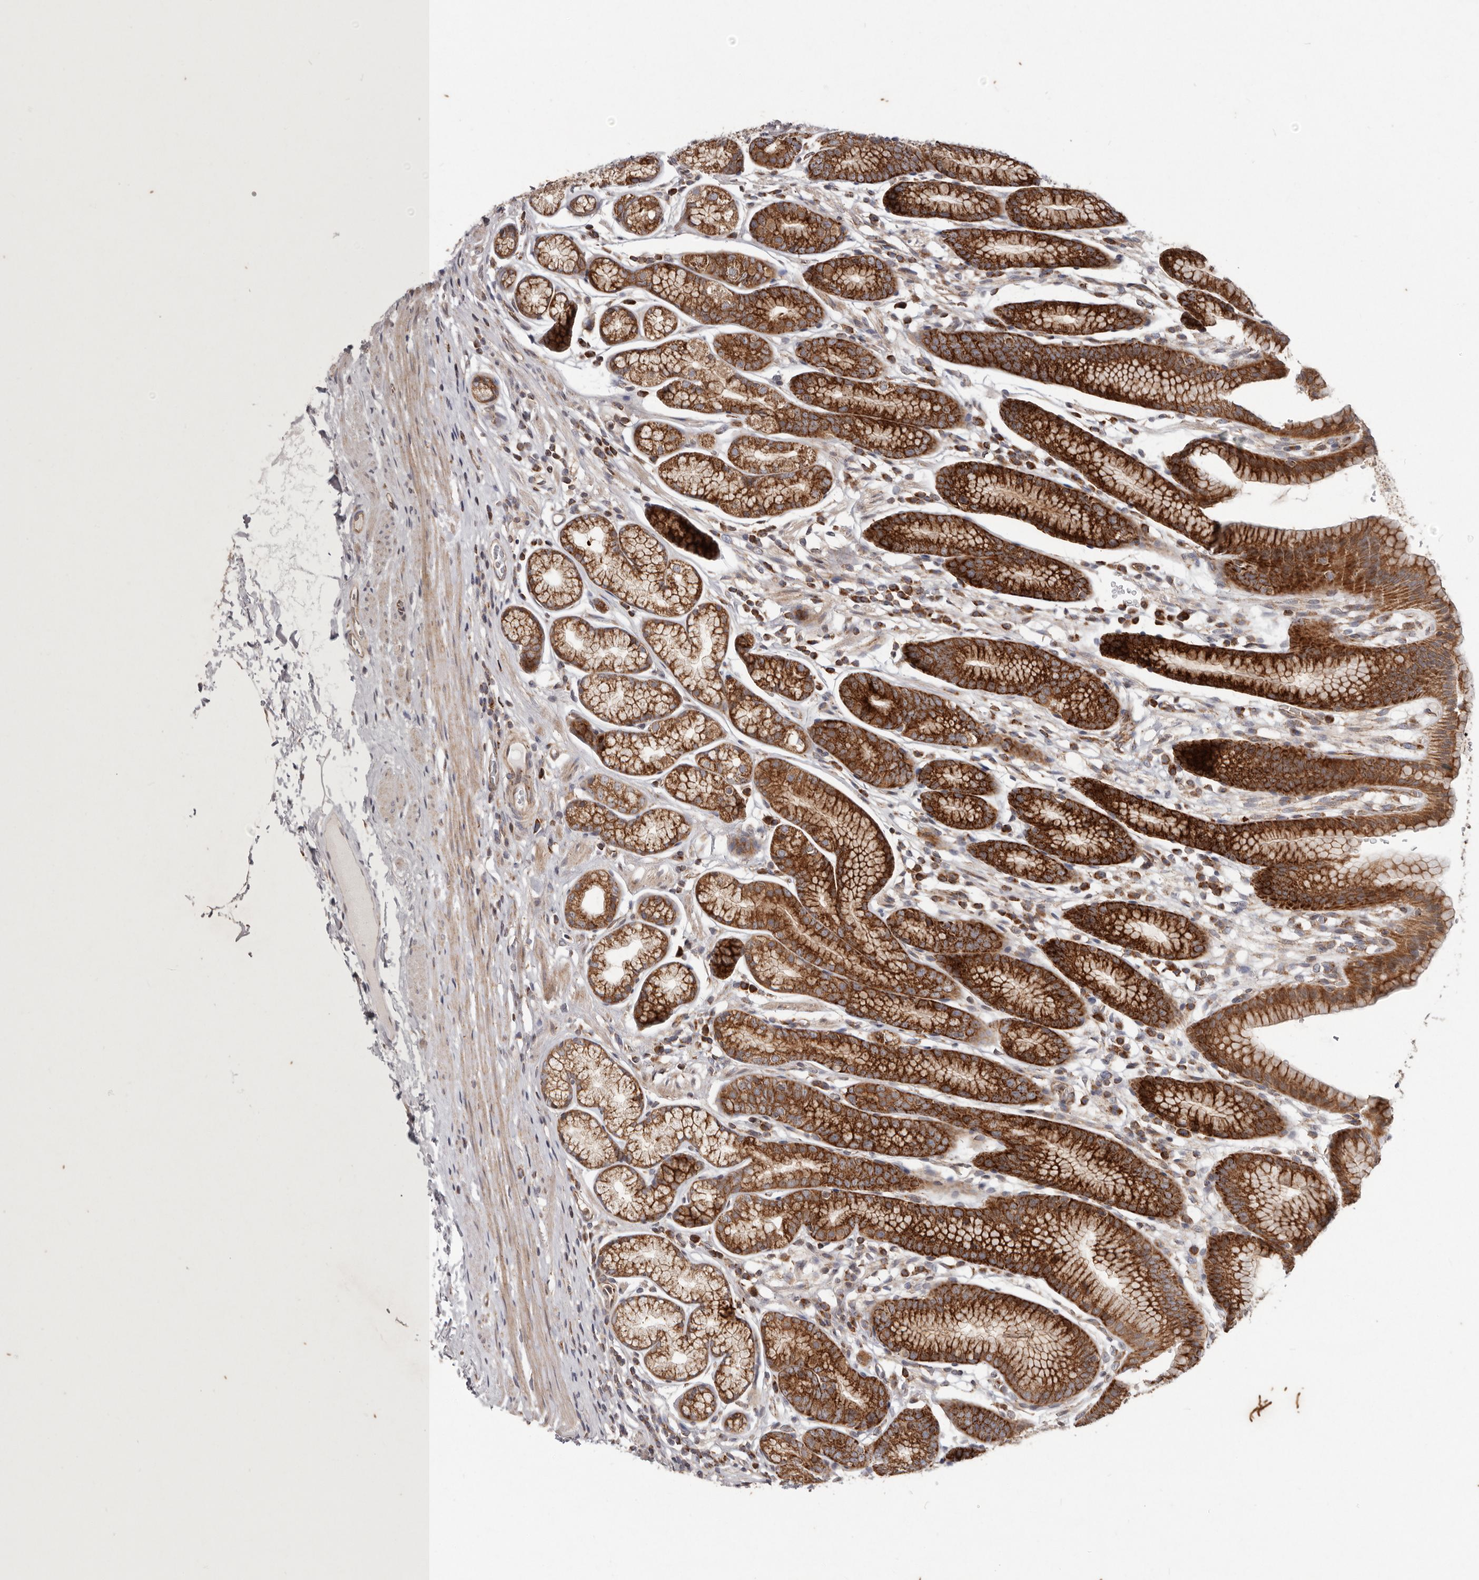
{"staining": {"intensity": "strong", "quantity": ">75%", "location": "cytoplasmic/membranous"}, "tissue": "stomach", "cell_type": "Glandular cells", "image_type": "normal", "snomed": [{"axis": "morphology", "description": "Normal tissue, NOS"}, {"axis": "topography", "description": "Stomach"}], "caption": "Brown immunohistochemical staining in normal stomach demonstrates strong cytoplasmic/membranous staining in approximately >75% of glandular cells. Ihc stains the protein of interest in brown and the nuclei are stained blue.", "gene": "MRPS10", "patient": {"sex": "male", "age": 42}}